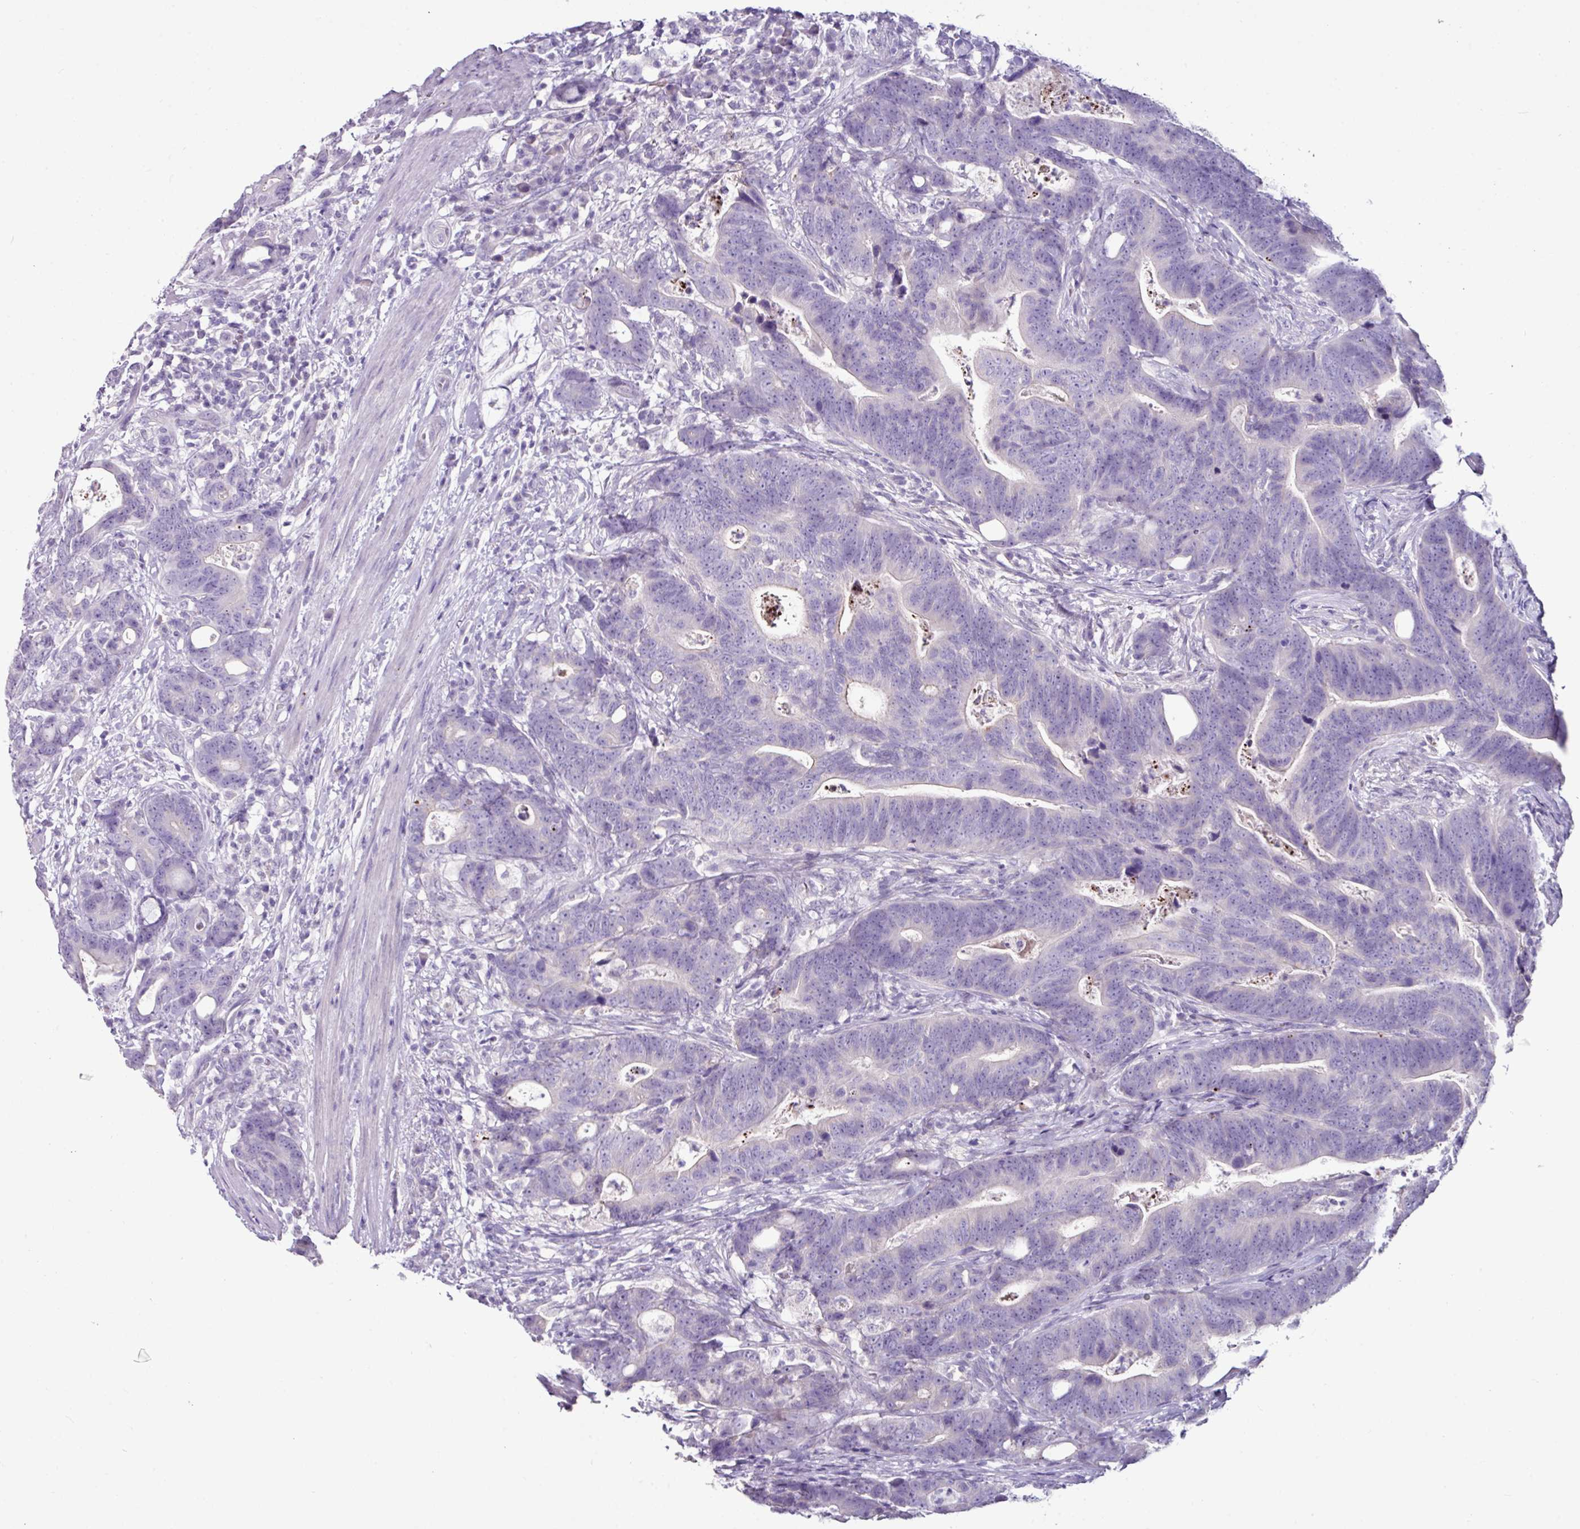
{"staining": {"intensity": "negative", "quantity": "none", "location": "none"}, "tissue": "colorectal cancer", "cell_type": "Tumor cells", "image_type": "cancer", "snomed": [{"axis": "morphology", "description": "Adenocarcinoma, NOS"}, {"axis": "topography", "description": "Colon"}], "caption": "The immunohistochemistry (IHC) image has no significant staining in tumor cells of colorectal adenocarcinoma tissue.", "gene": "GLP2R", "patient": {"sex": "female", "age": 82}}